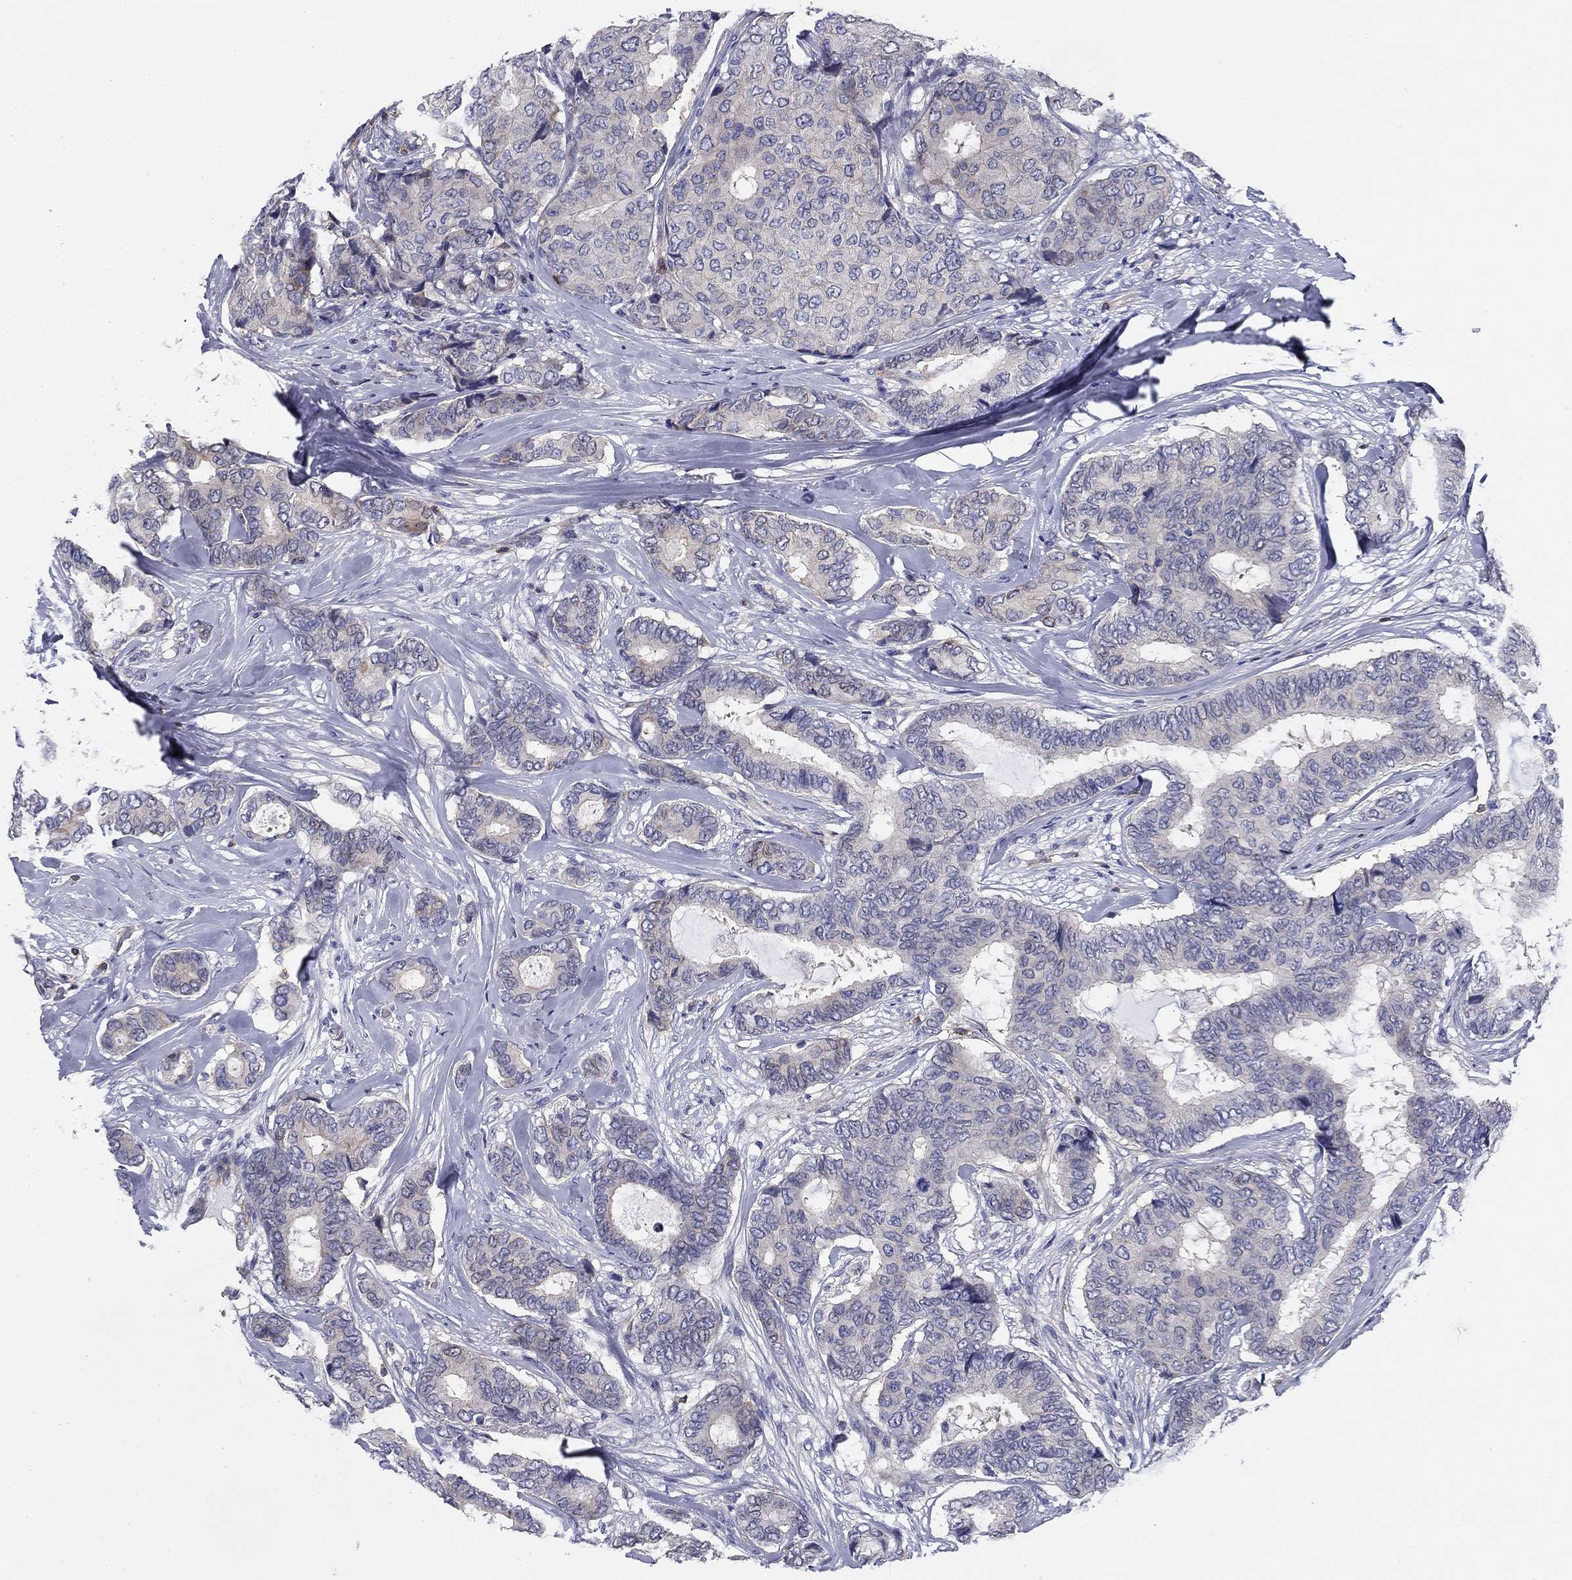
{"staining": {"intensity": "negative", "quantity": "none", "location": "none"}, "tissue": "breast cancer", "cell_type": "Tumor cells", "image_type": "cancer", "snomed": [{"axis": "morphology", "description": "Duct carcinoma"}, {"axis": "topography", "description": "Breast"}], "caption": "Image shows no protein positivity in tumor cells of breast invasive ductal carcinoma tissue.", "gene": "SIT1", "patient": {"sex": "female", "age": 75}}